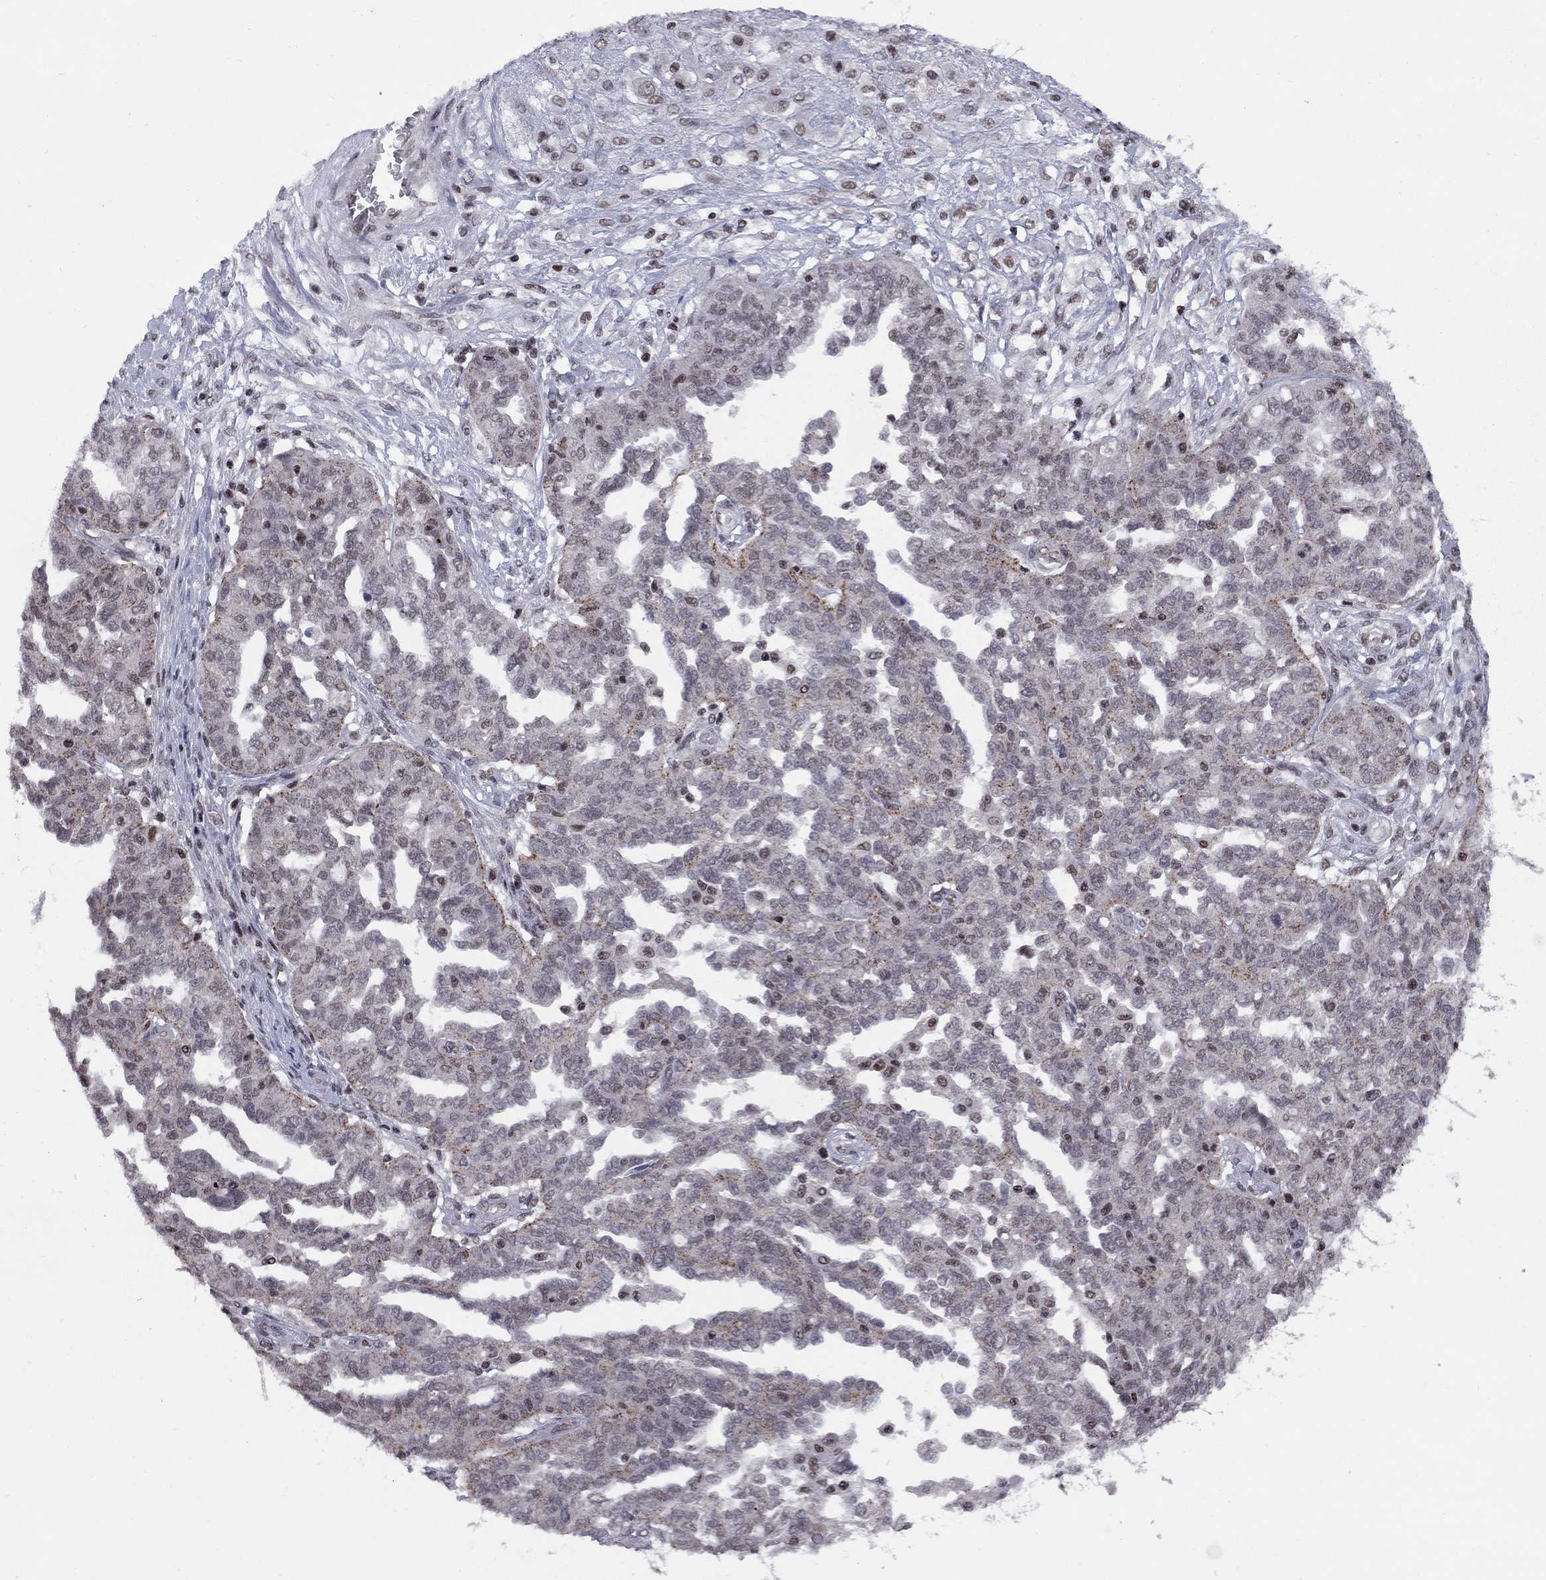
{"staining": {"intensity": "negative", "quantity": "none", "location": "none"}, "tissue": "ovarian cancer", "cell_type": "Tumor cells", "image_type": "cancer", "snomed": [{"axis": "morphology", "description": "Cystadenocarcinoma, serous, NOS"}, {"axis": "topography", "description": "Ovary"}], "caption": "Human ovarian serous cystadenocarcinoma stained for a protein using IHC displays no expression in tumor cells.", "gene": "TAF9", "patient": {"sex": "female", "age": 67}}